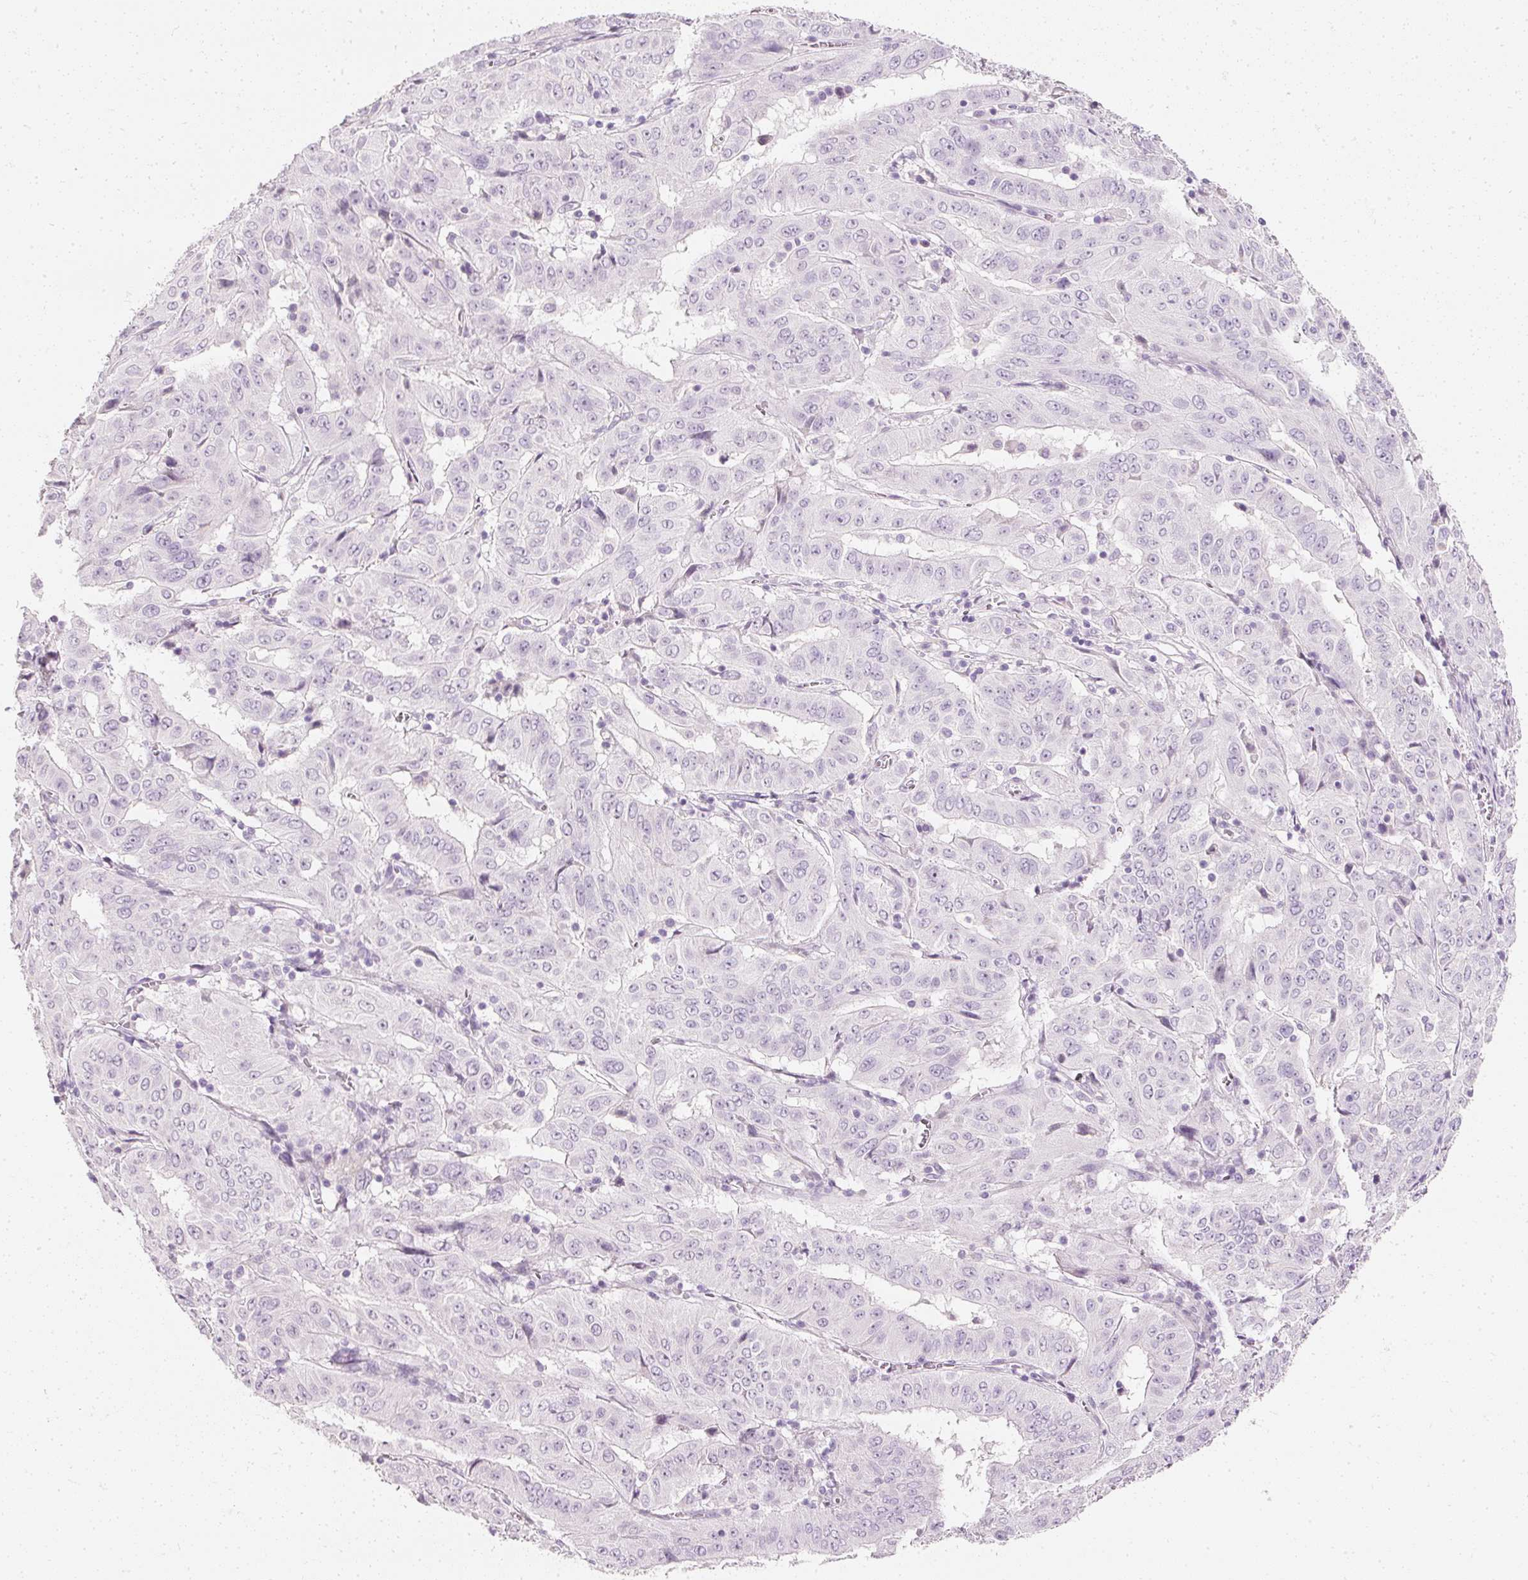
{"staining": {"intensity": "negative", "quantity": "none", "location": "none"}, "tissue": "pancreatic cancer", "cell_type": "Tumor cells", "image_type": "cancer", "snomed": [{"axis": "morphology", "description": "Adenocarcinoma, NOS"}, {"axis": "topography", "description": "Pancreas"}], "caption": "There is no significant expression in tumor cells of pancreatic cancer (adenocarcinoma). Brightfield microscopy of immunohistochemistry (IHC) stained with DAB (3,3'-diaminobenzidine) (brown) and hematoxylin (blue), captured at high magnification.", "gene": "ELAVL3", "patient": {"sex": "male", "age": 63}}